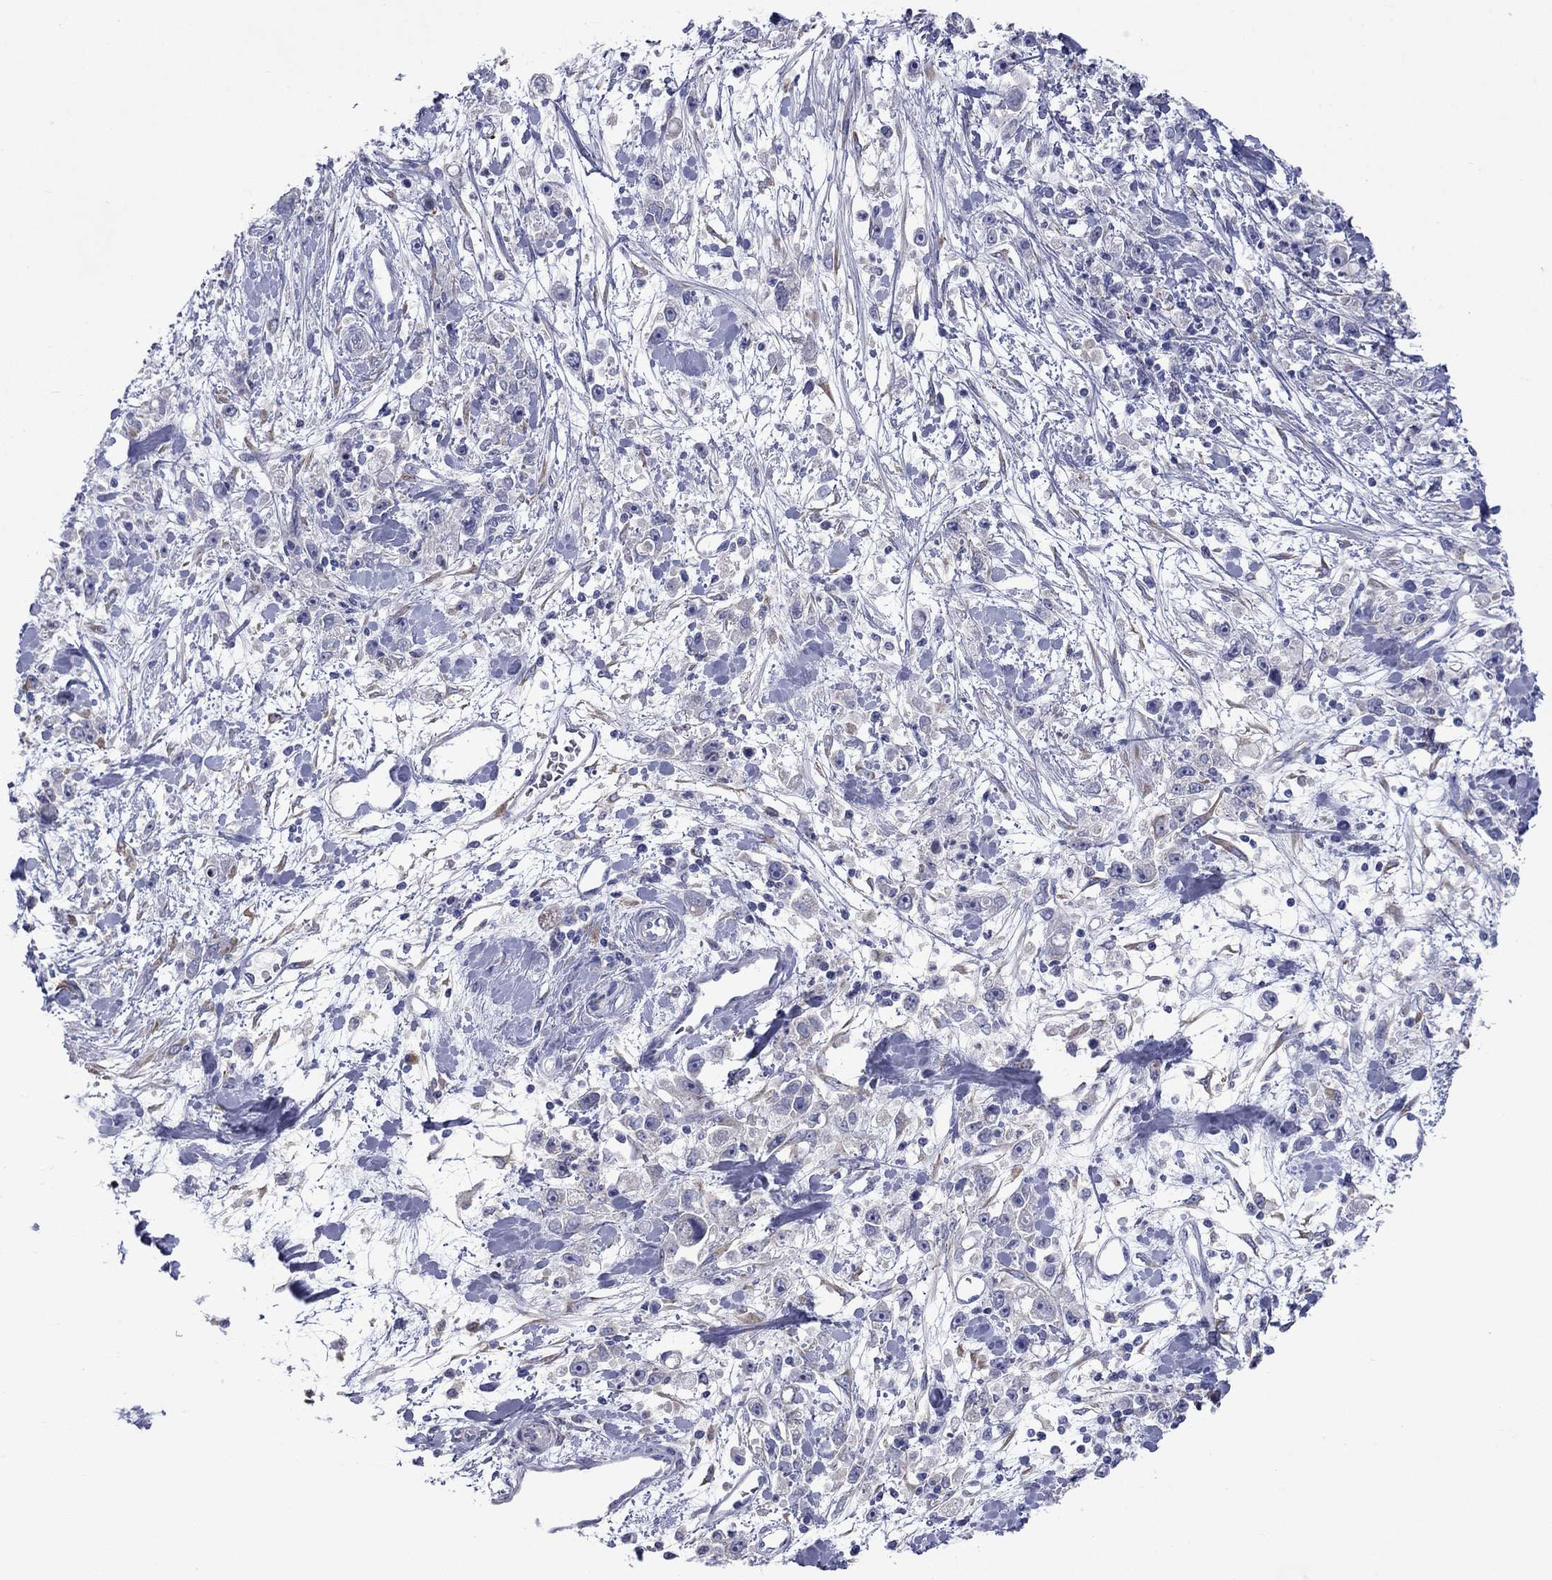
{"staining": {"intensity": "negative", "quantity": "none", "location": "none"}, "tissue": "stomach cancer", "cell_type": "Tumor cells", "image_type": "cancer", "snomed": [{"axis": "morphology", "description": "Adenocarcinoma, NOS"}, {"axis": "topography", "description": "Stomach"}], "caption": "Immunohistochemical staining of human stomach cancer (adenocarcinoma) demonstrates no significant expression in tumor cells.", "gene": "TMPRSS11A", "patient": {"sex": "female", "age": 59}}